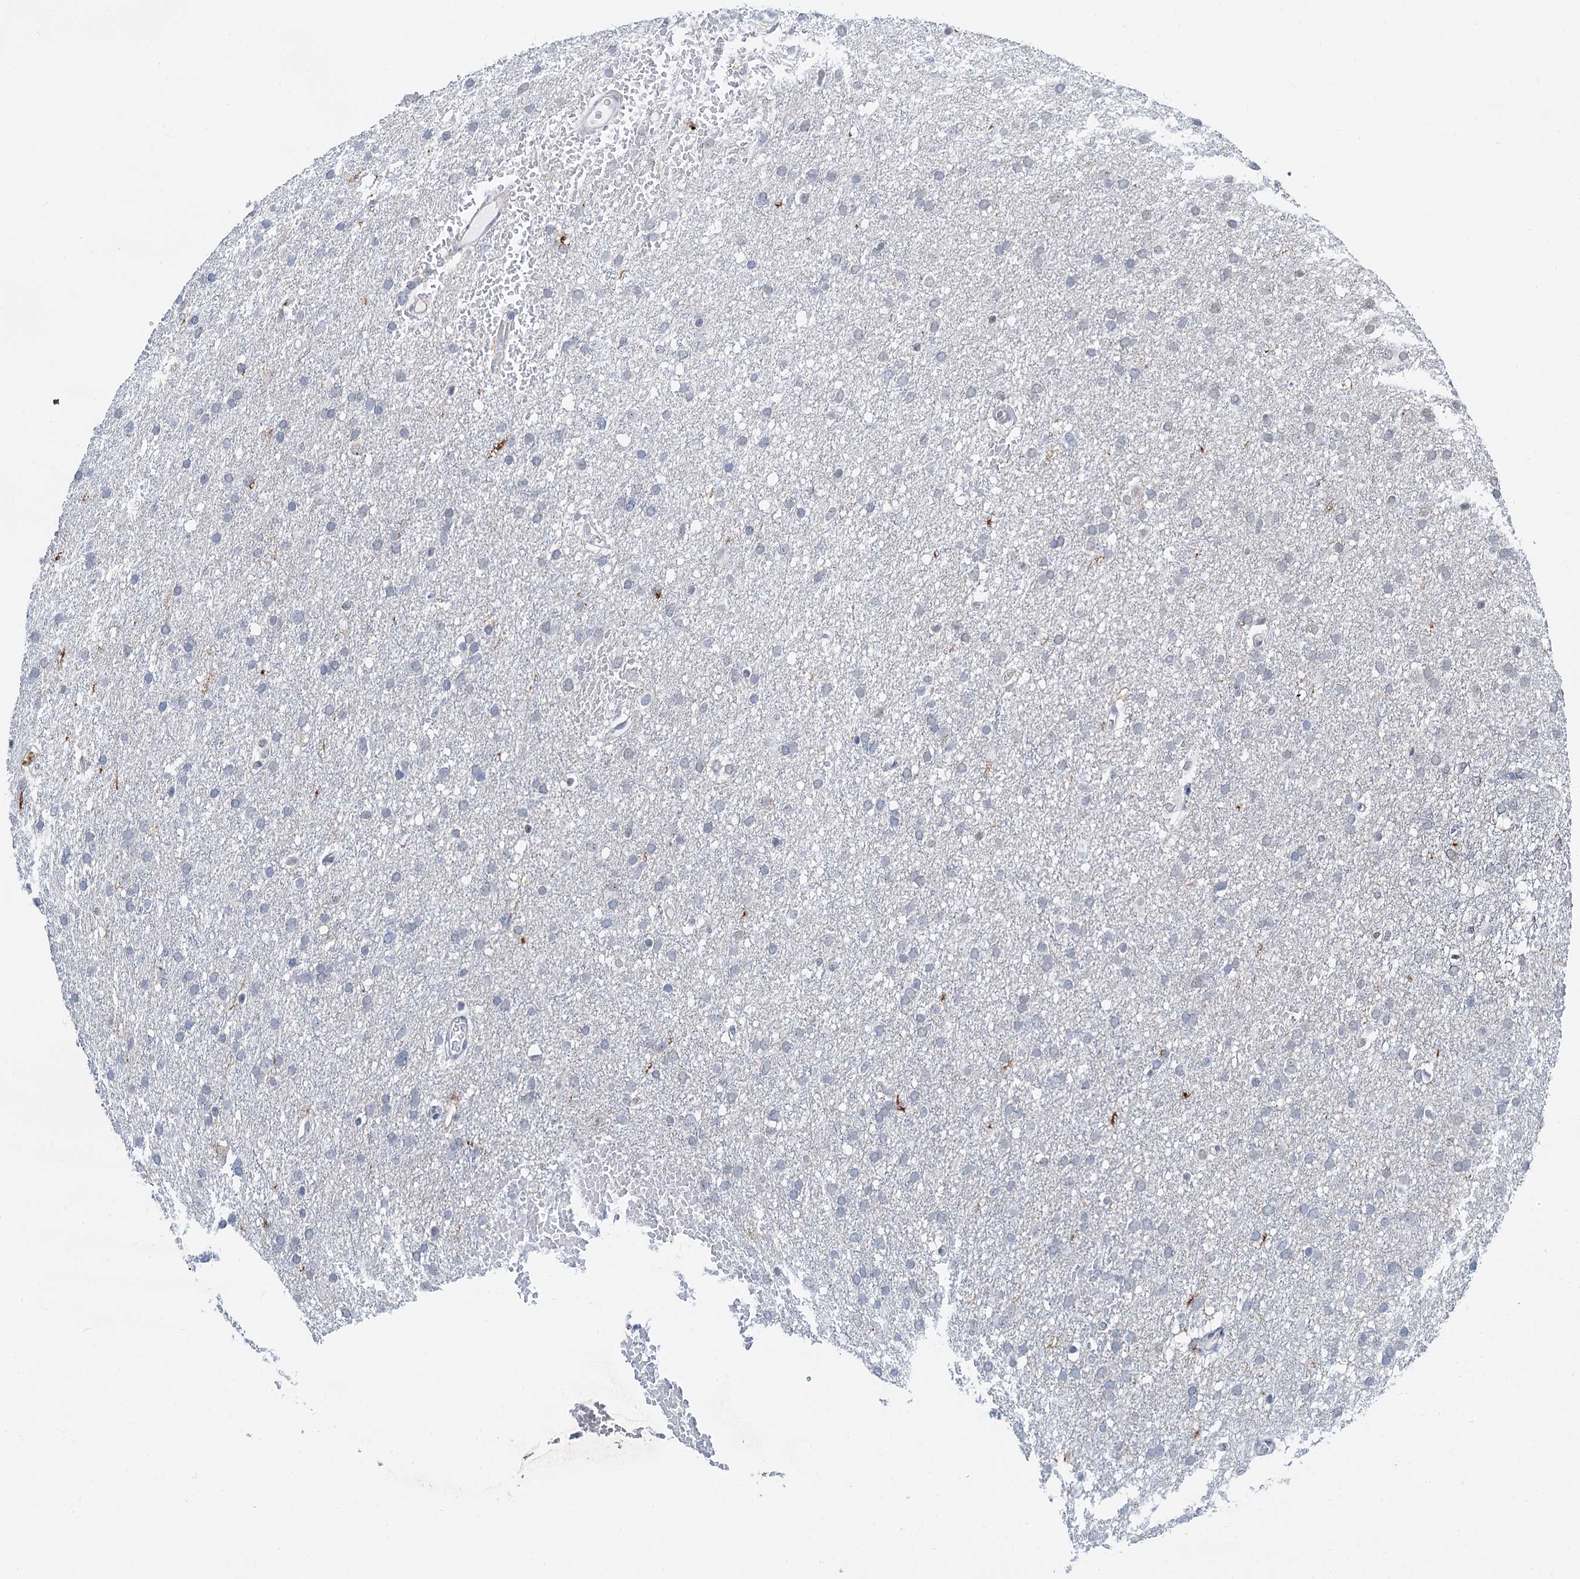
{"staining": {"intensity": "negative", "quantity": "none", "location": "none"}, "tissue": "glioma", "cell_type": "Tumor cells", "image_type": "cancer", "snomed": [{"axis": "morphology", "description": "Glioma, malignant, High grade"}, {"axis": "topography", "description": "Cerebral cortex"}], "caption": "Tumor cells are negative for protein expression in human glioma.", "gene": "TMA16", "patient": {"sex": "female", "age": 36}}